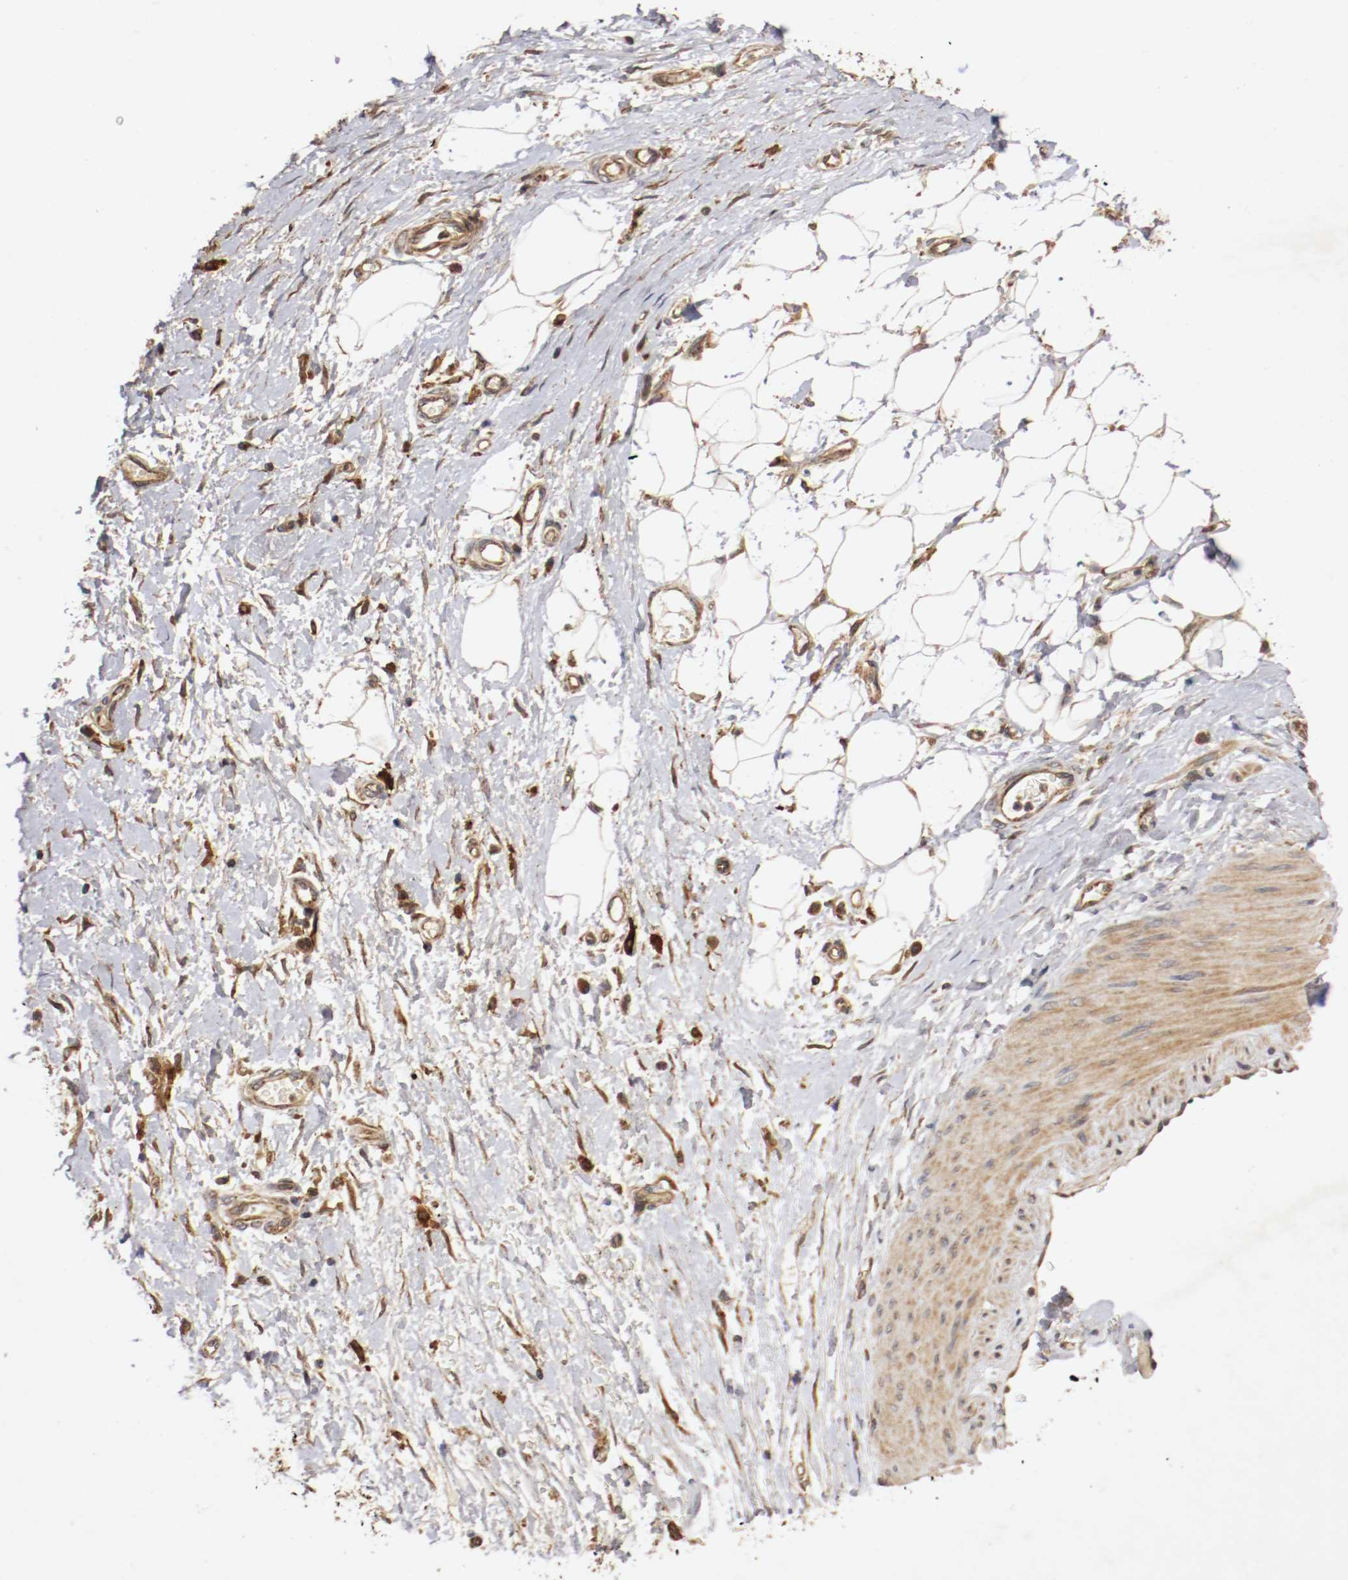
{"staining": {"intensity": "moderate", "quantity": ">75%", "location": "cytoplasmic/membranous"}, "tissue": "adipose tissue", "cell_type": "Adipocytes", "image_type": "normal", "snomed": [{"axis": "morphology", "description": "Normal tissue, NOS"}, {"axis": "morphology", "description": "Urothelial carcinoma, High grade"}, {"axis": "topography", "description": "Vascular tissue"}, {"axis": "topography", "description": "Urinary bladder"}], "caption": "IHC (DAB (3,3'-diaminobenzidine)) staining of unremarkable human adipose tissue displays moderate cytoplasmic/membranous protein expression in approximately >75% of adipocytes. The protein is shown in brown color, while the nuclei are stained blue.", "gene": "VEZT", "patient": {"sex": "female", "age": 56}}